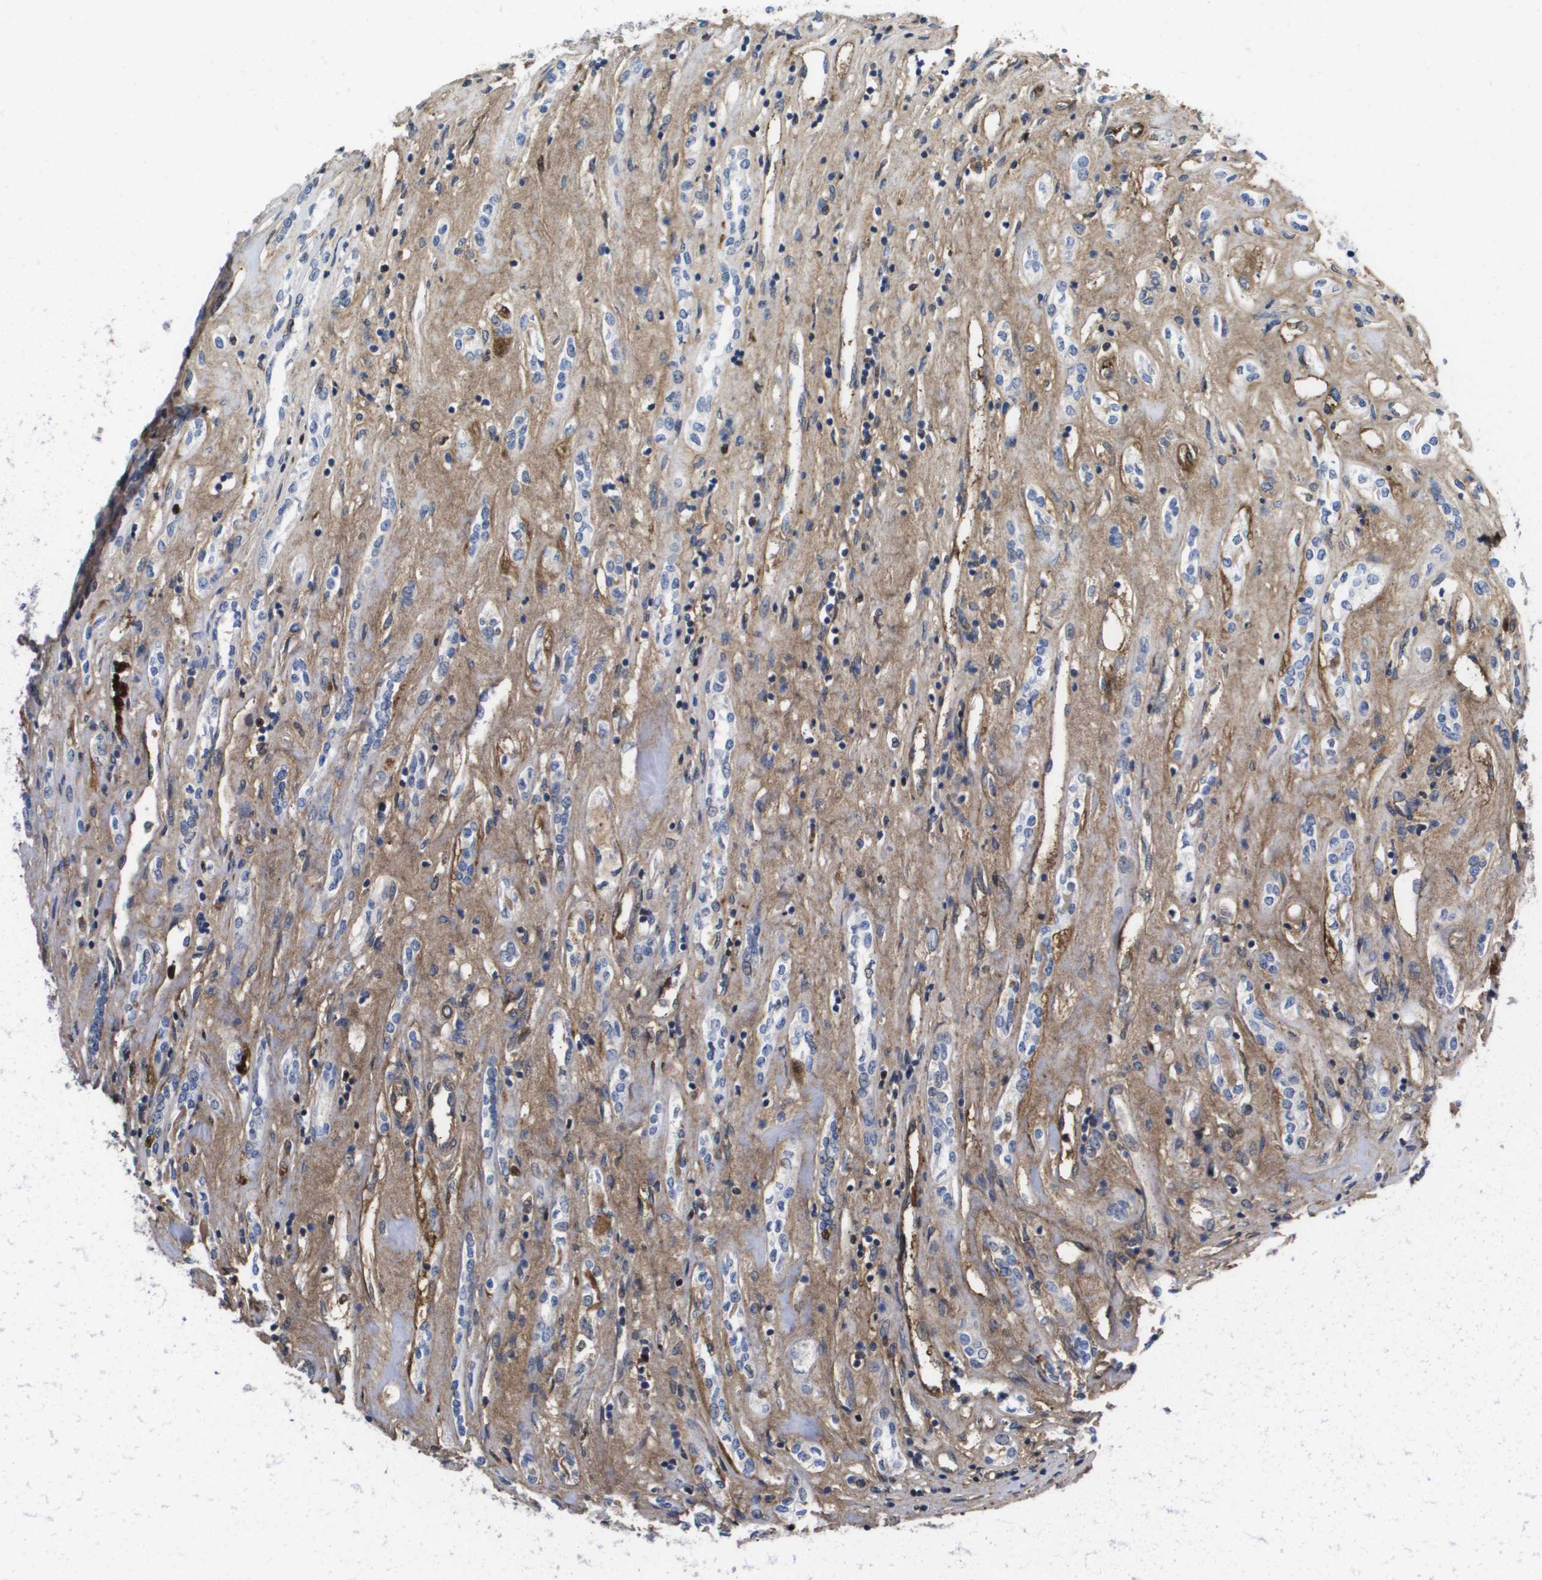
{"staining": {"intensity": "negative", "quantity": "none", "location": "none"}, "tissue": "renal cancer", "cell_type": "Tumor cells", "image_type": "cancer", "snomed": [{"axis": "morphology", "description": "Adenocarcinoma, NOS"}, {"axis": "topography", "description": "Kidney"}], "caption": "Tumor cells are negative for protein expression in human renal cancer (adenocarcinoma).", "gene": "SERPINC1", "patient": {"sex": "female", "age": 70}}